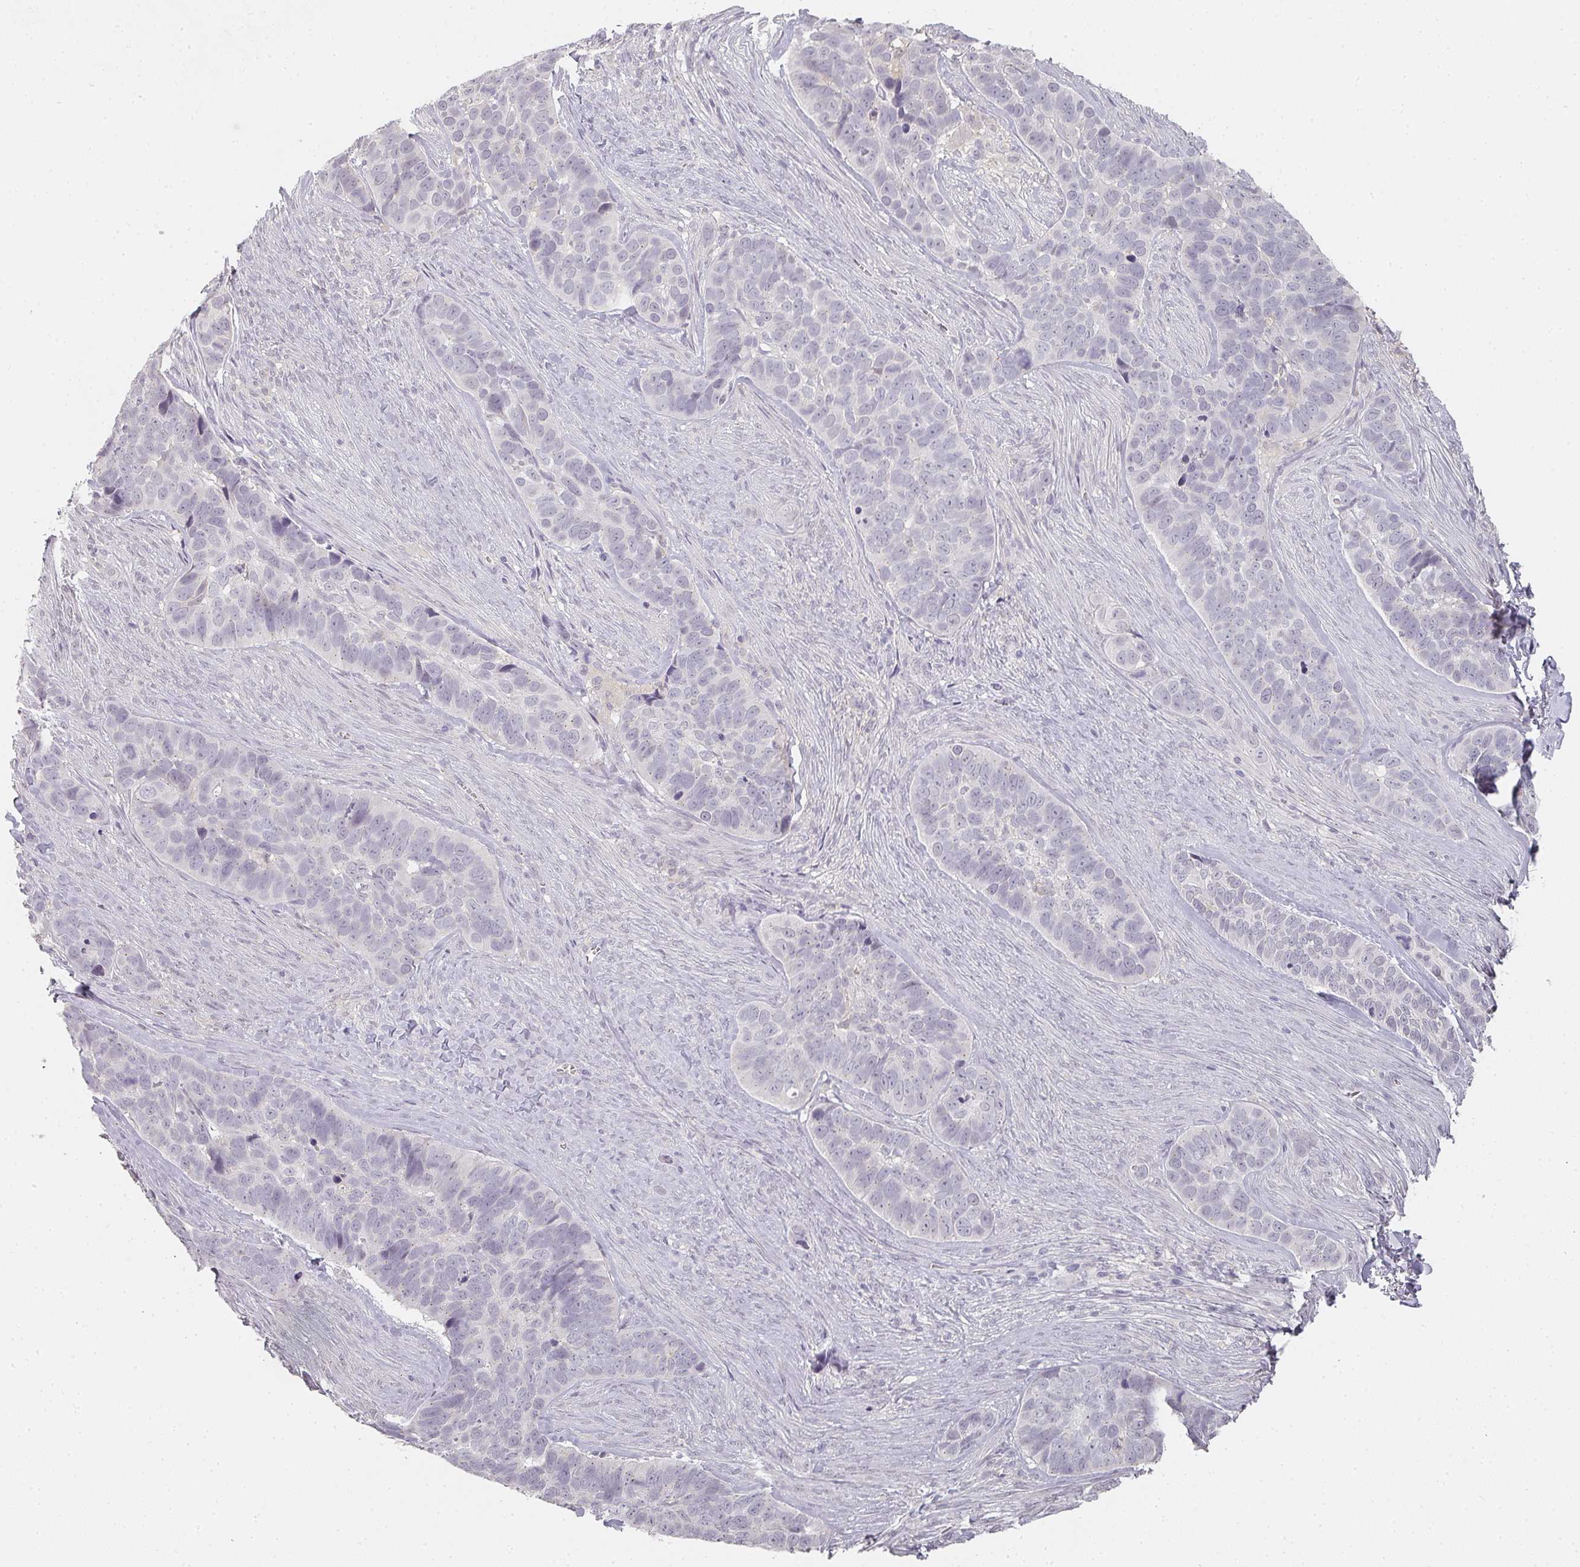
{"staining": {"intensity": "negative", "quantity": "none", "location": "none"}, "tissue": "skin cancer", "cell_type": "Tumor cells", "image_type": "cancer", "snomed": [{"axis": "morphology", "description": "Basal cell carcinoma"}, {"axis": "topography", "description": "Skin"}], "caption": "The micrograph exhibits no staining of tumor cells in skin cancer.", "gene": "SHISA2", "patient": {"sex": "female", "age": 82}}